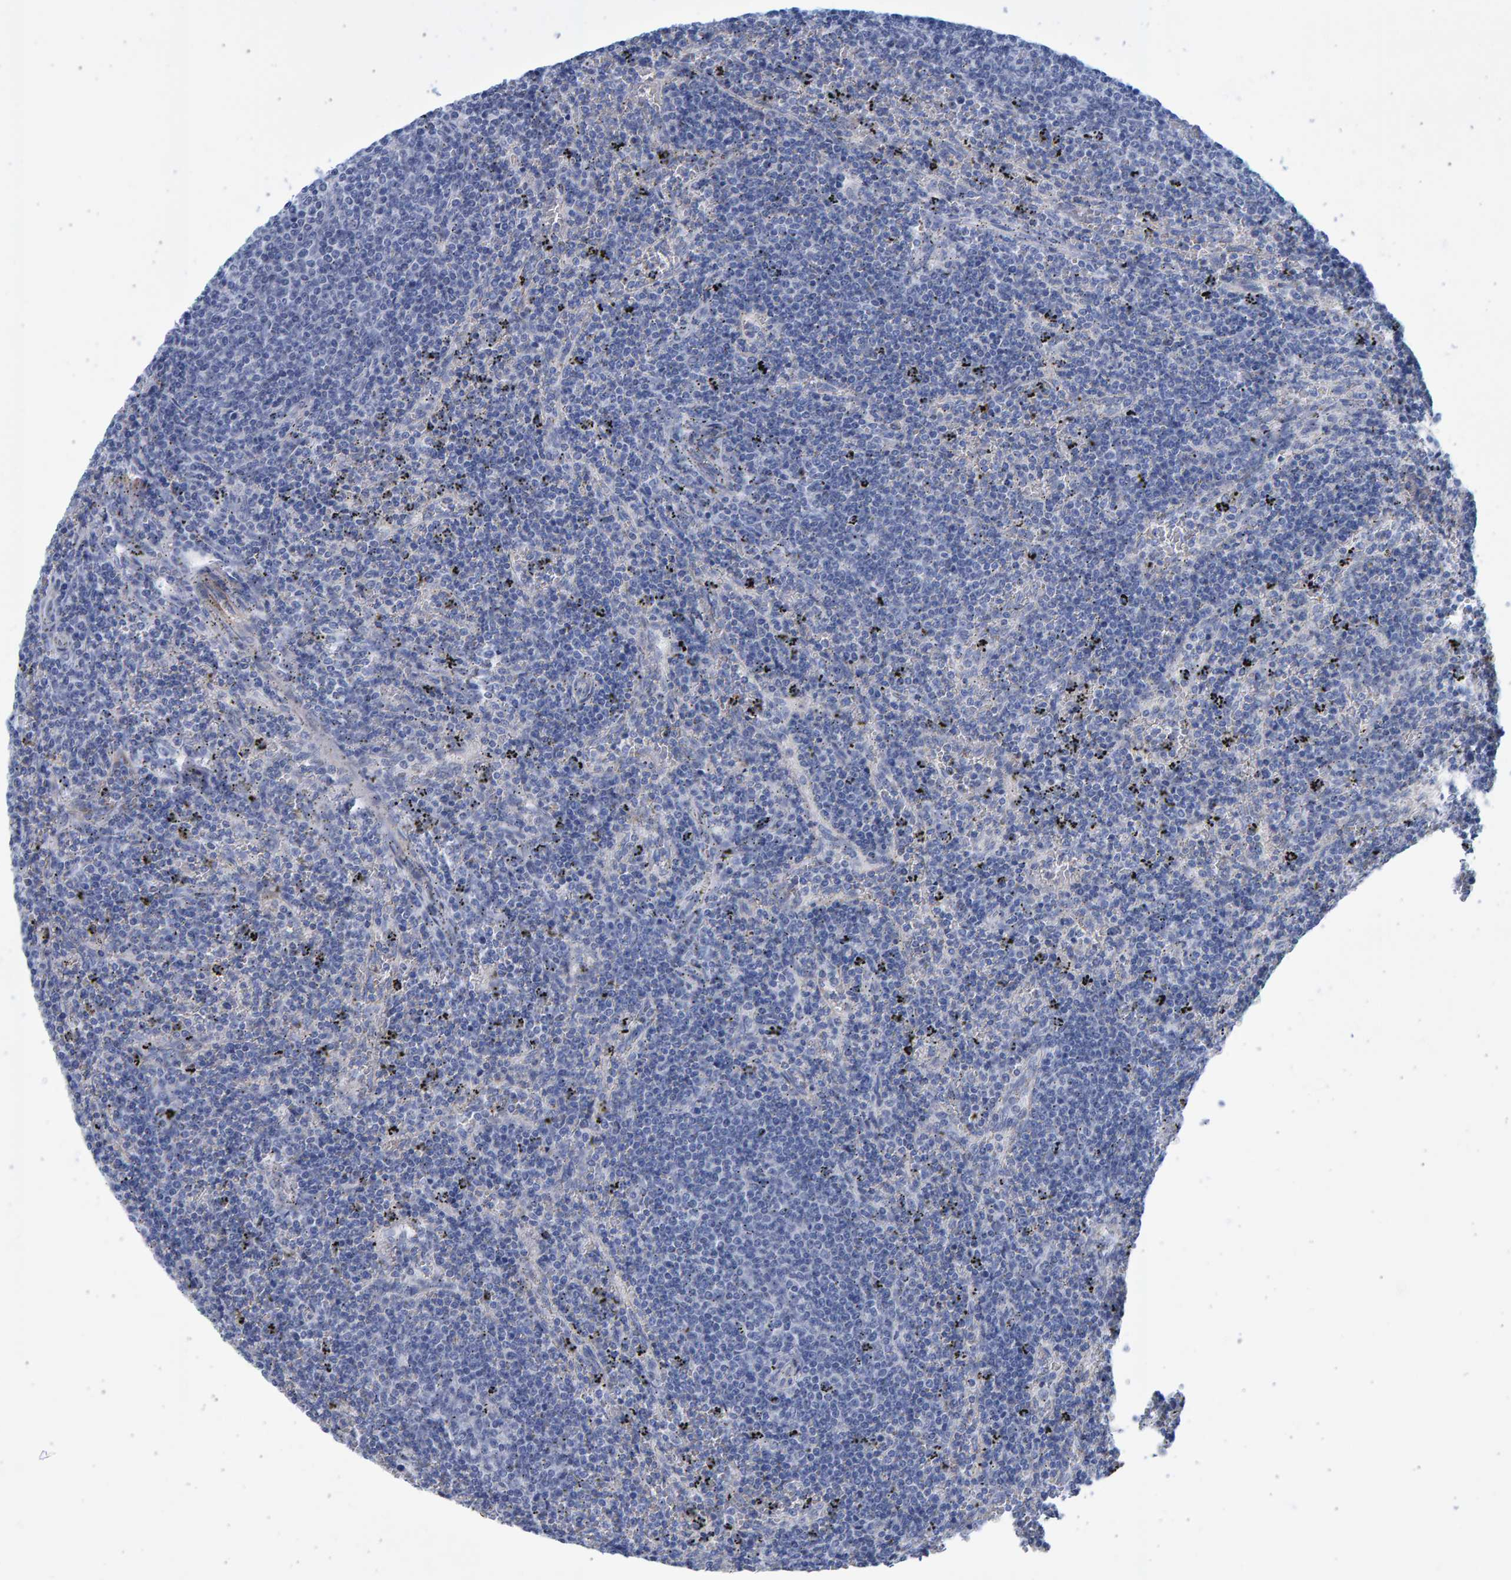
{"staining": {"intensity": "negative", "quantity": "none", "location": "none"}, "tissue": "lymphoma", "cell_type": "Tumor cells", "image_type": "cancer", "snomed": [{"axis": "morphology", "description": "Malignant lymphoma, non-Hodgkin's type, Low grade"}, {"axis": "topography", "description": "Spleen"}], "caption": "This histopathology image is of lymphoma stained with immunohistochemistry (IHC) to label a protein in brown with the nuclei are counter-stained blue. There is no staining in tumor cells.", "gene": "SLC34A3", "patient": {"sex": "female", "age": 50}}